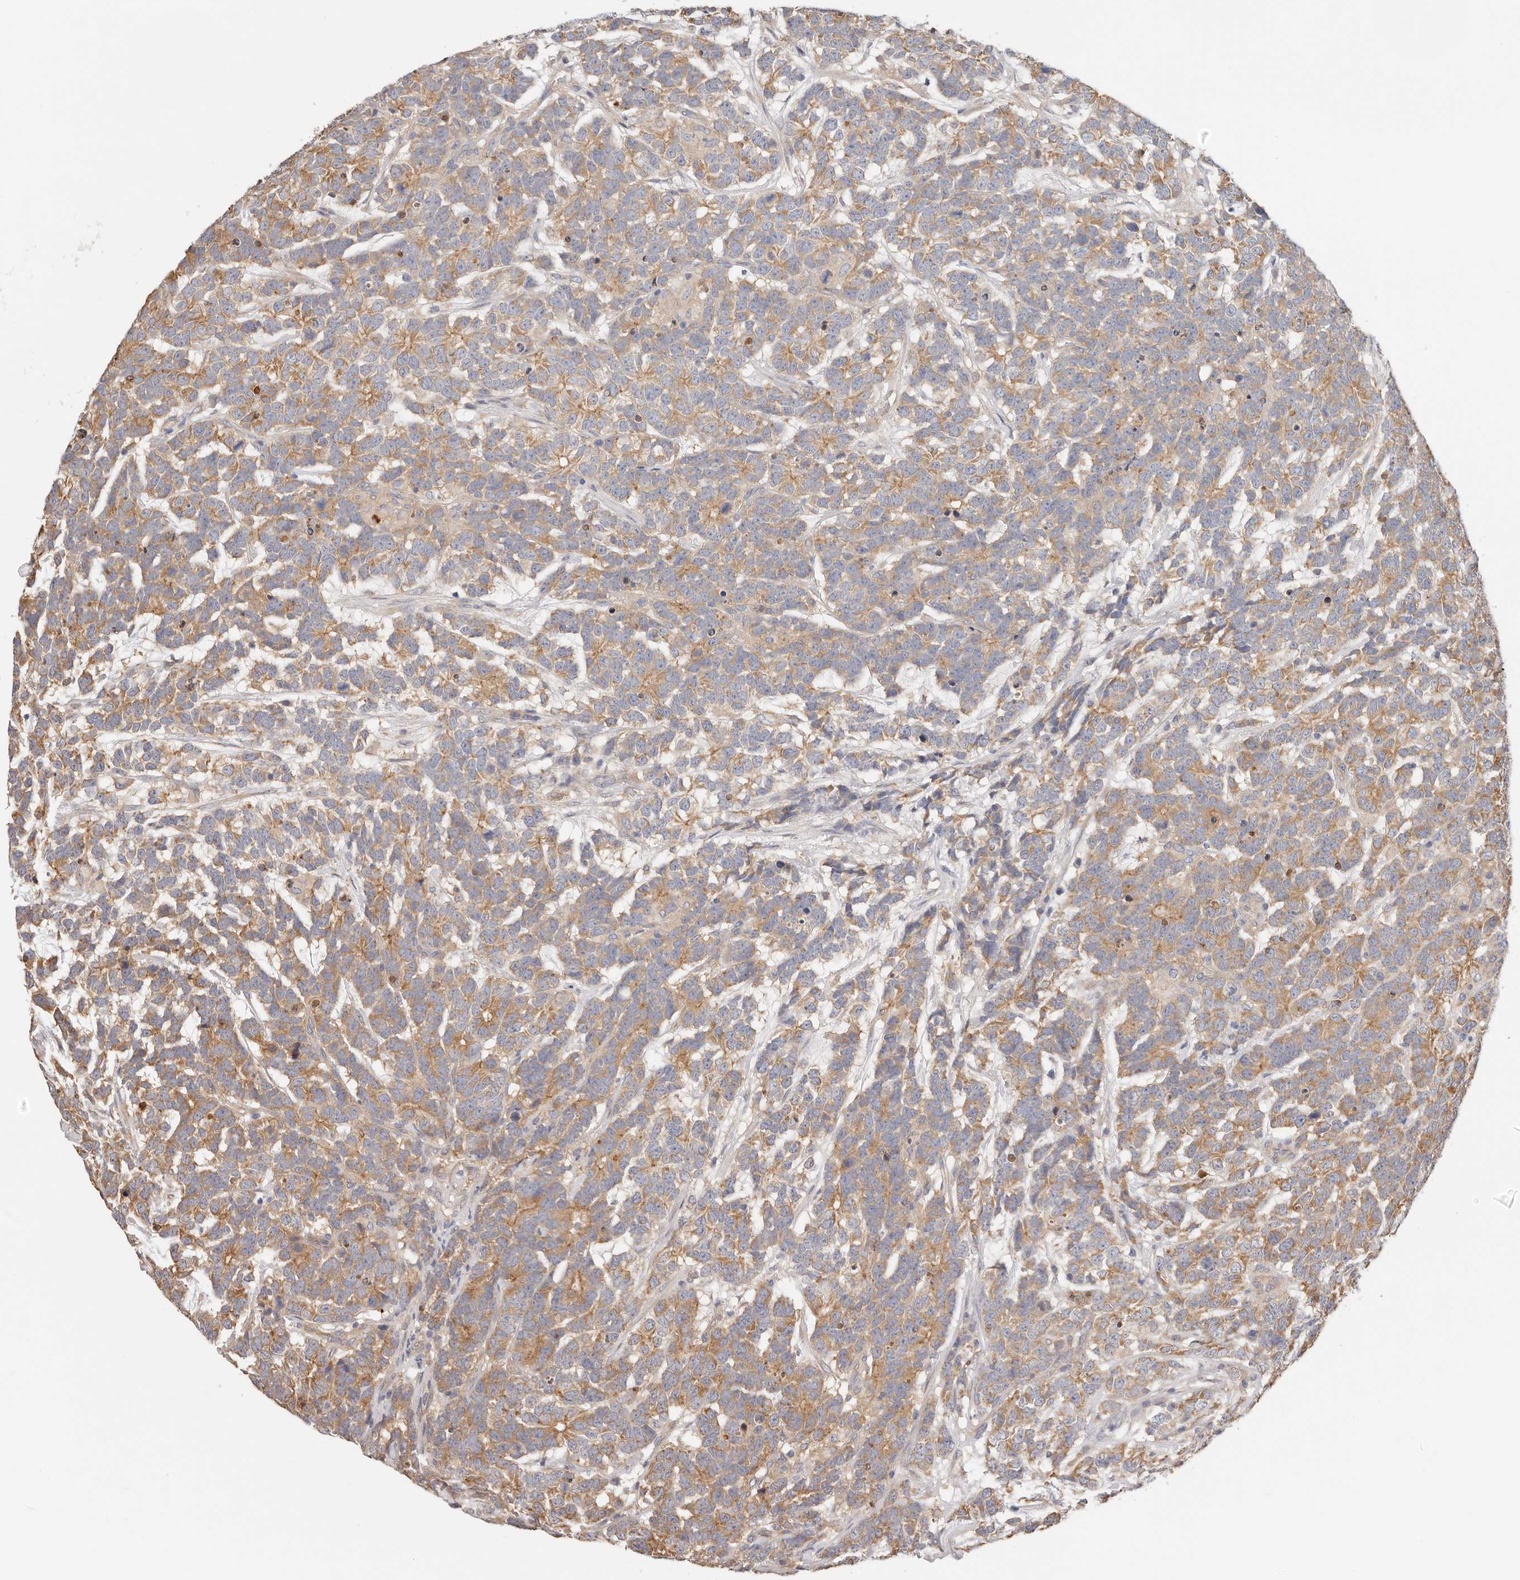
{"staining": {"intensity": "moderate", "quantity": ">75%", "location": "cytoplasmic/membranous"}, "tissue": "testis cancer", "cell_type": "Tumor cells", "image_type": "cancer", "snomed": [{"axis": "morphology", "description": "Carcinoma, Embryonal, NOS"}, {"axis": "topography", "description": "Testis"}], "caption": "Immunohistochemistry (IHC) histopathology image of human testis embryonal carcinoma stained for a protein (brown), which exhibits medium levels of moderate cytoplasmic/membranous staining in approximately >75% of tumor cells.", "gene": "AFDN", "patient": {"sex": "male", "age": 26}}